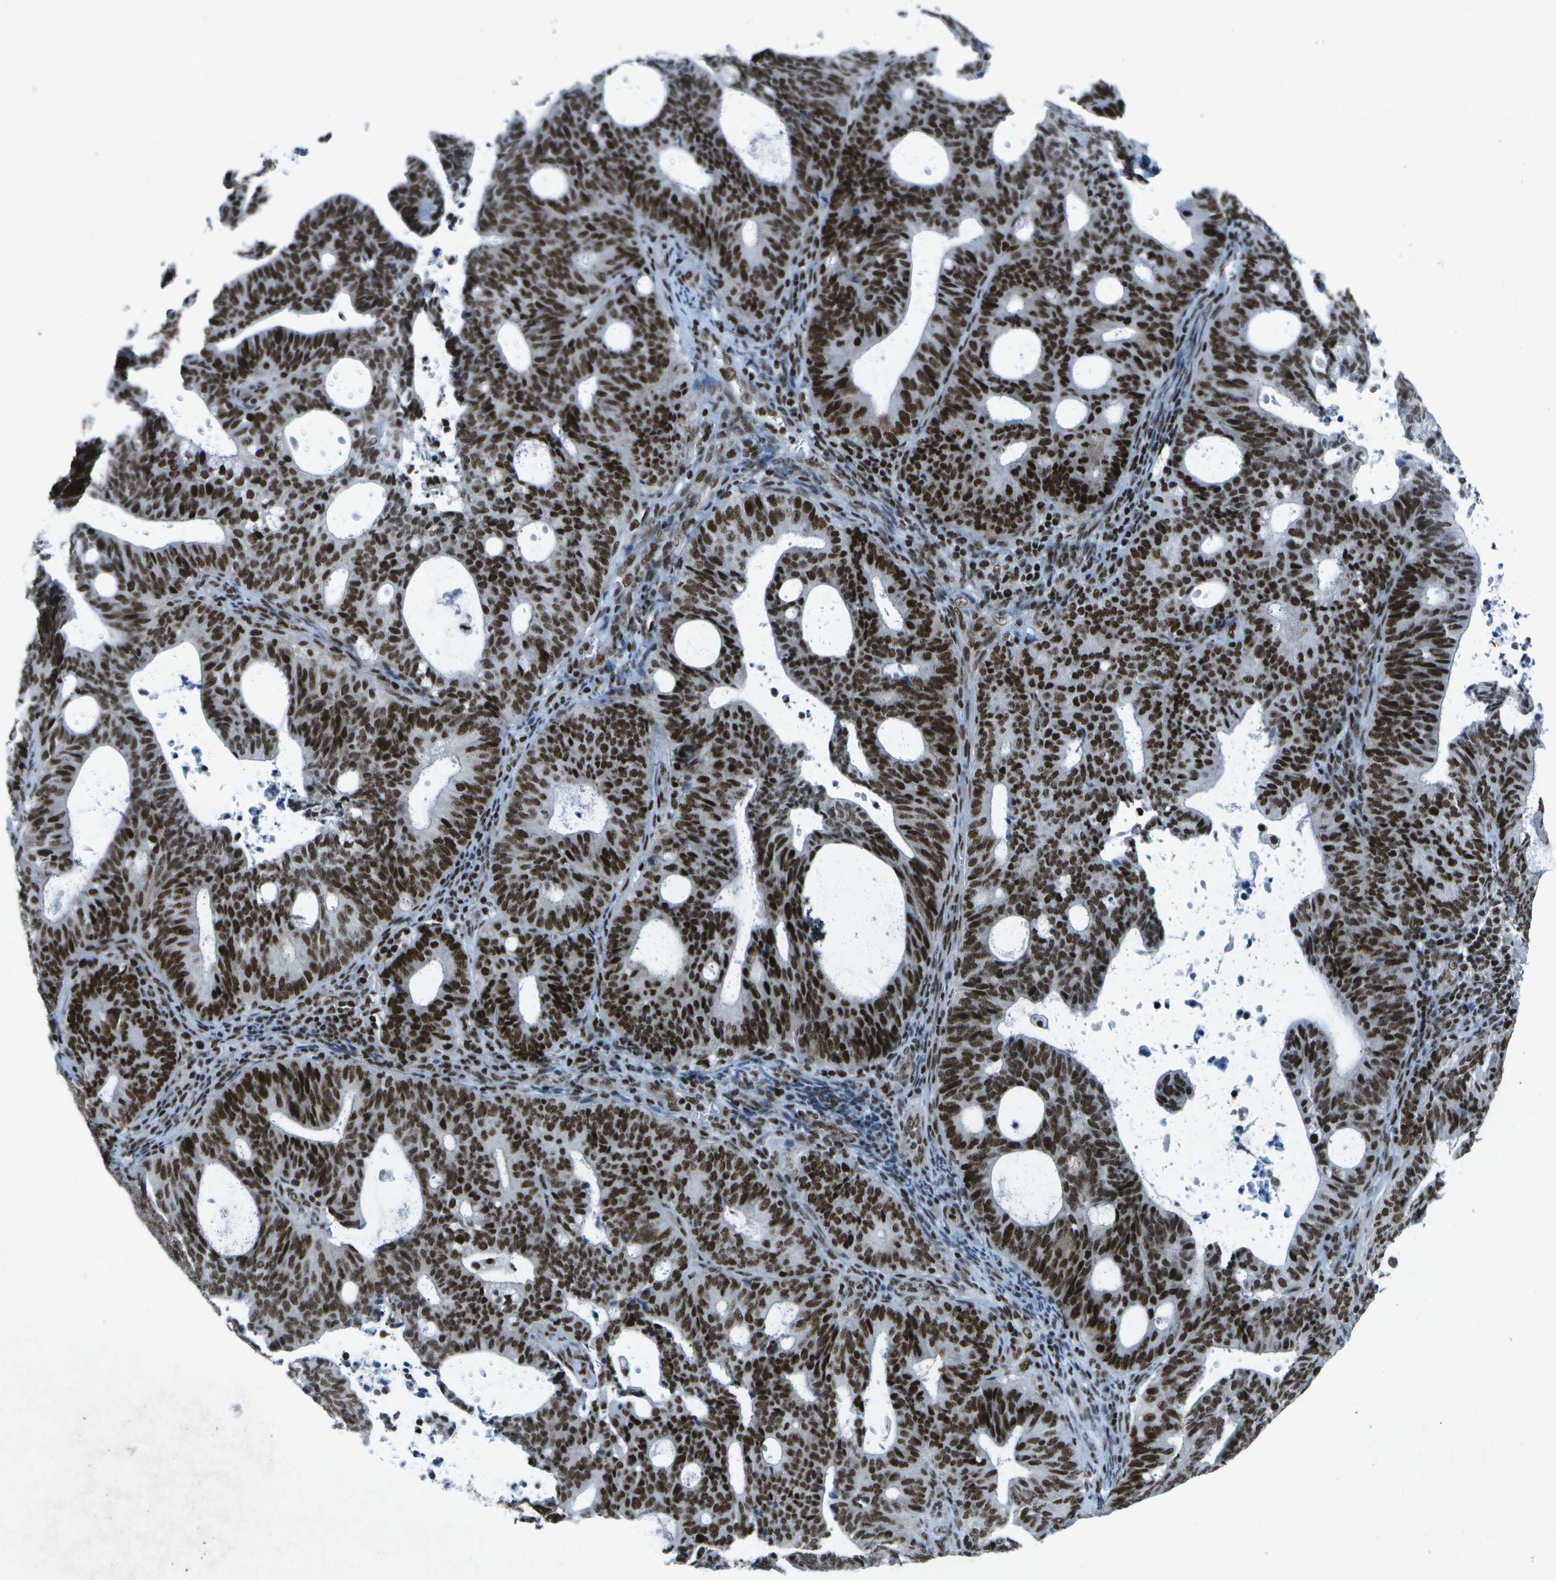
{"staining": {"intensity": "strong", "quantity": ">75%", "location": "nuclear"}, "tissue": "endometrial cancer", "cell_type": "Tumor cells", "image_type": "cancer", "snomed": [{"axis": "morphology", "description": "Adenocarcinoma, NOS"}, {"axis": "topography", "description": "Uterus"}], "caption": "High-power microscopy captured an immunohistochemistry (IHC) histopathology image of endometrial cancer, revealing strong nuclear staining in about >75% of tumor cells.", "gene": "MTA2", "patient": {"sex": "female", "age": 83}}